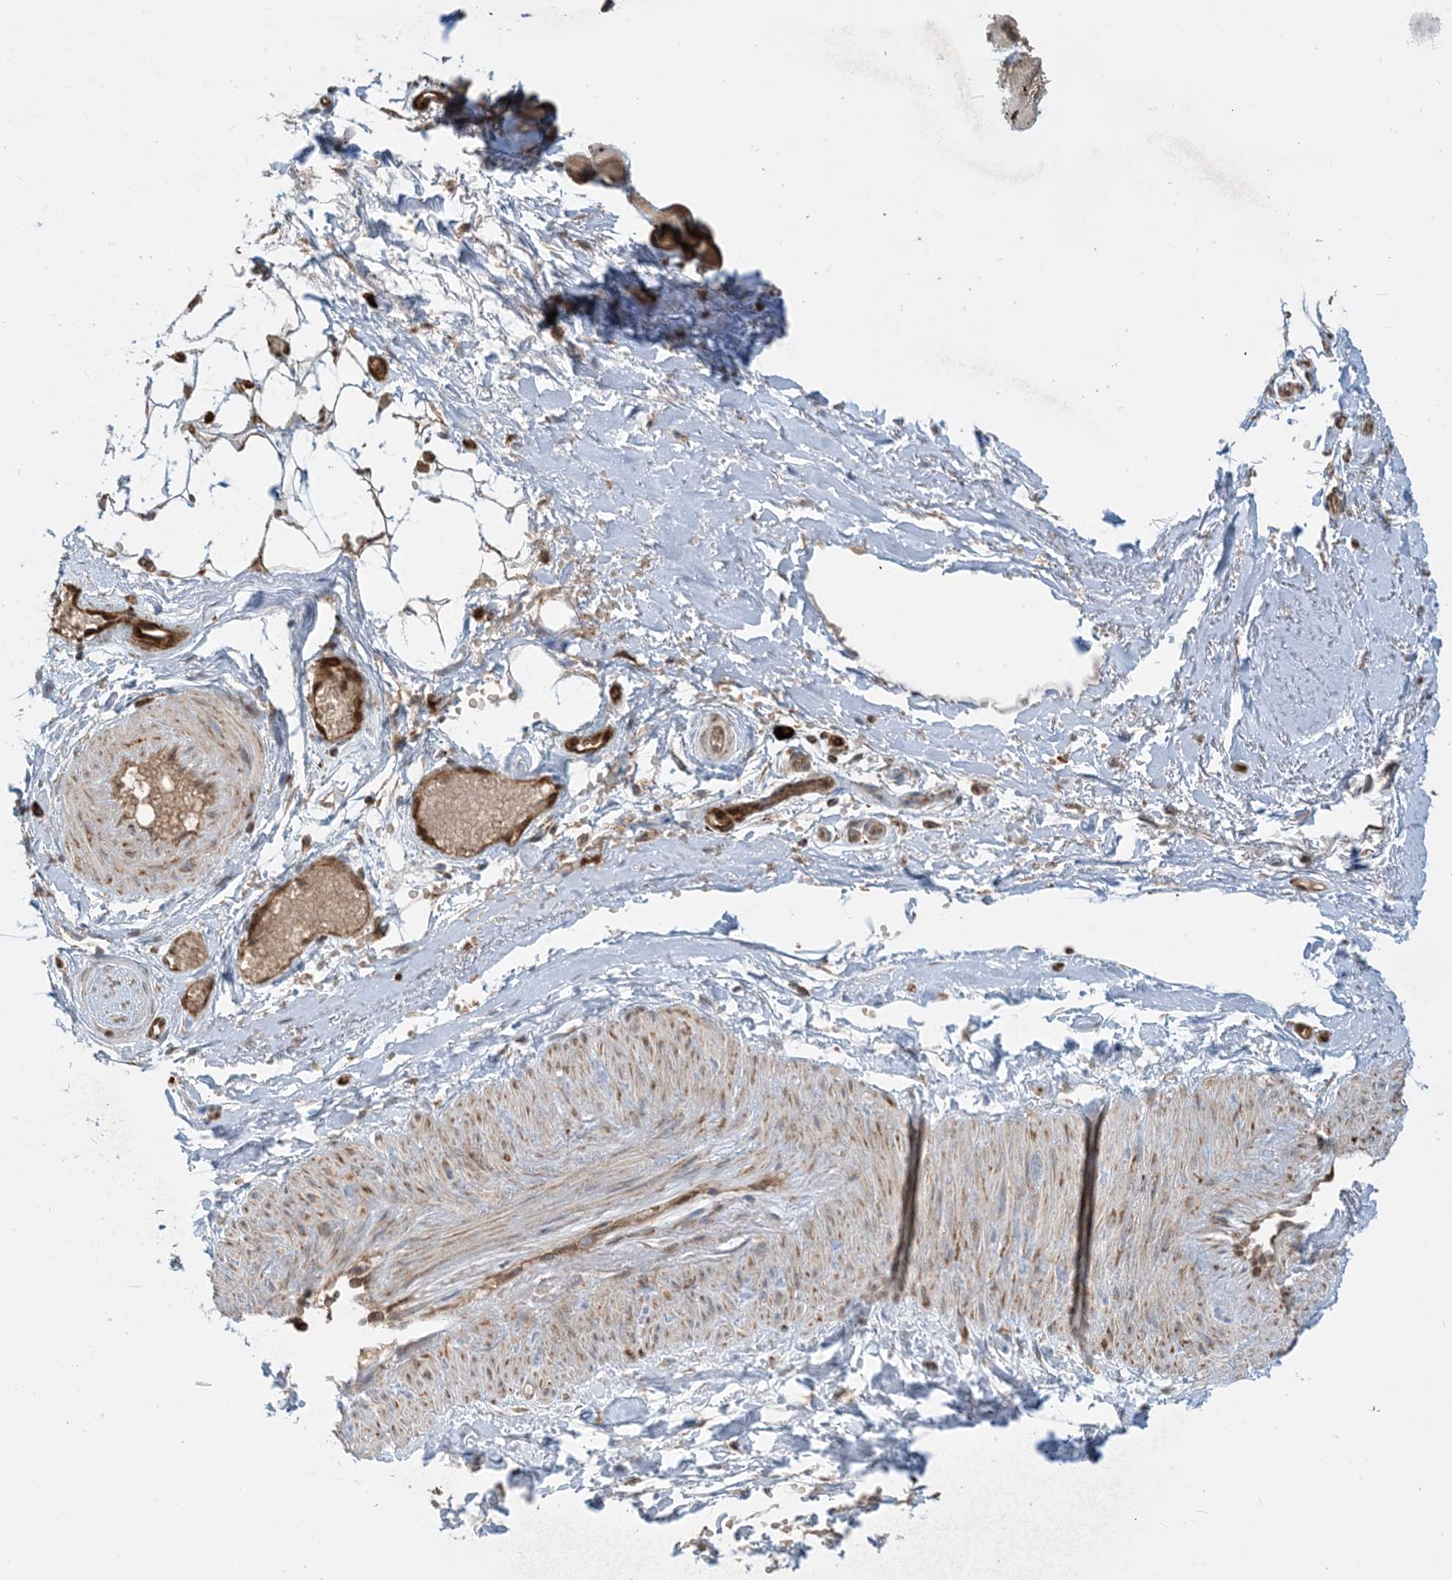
{"staining": {"intensity": "negative", "quantity": "none", "location": "none"}, "tissue": "adipose tissue", "cell_type": "Adipocytes", "image_type": "normal", "snomed": [{"axis": "morphology", "description": "Normal tissue, NOS"}, {"axis": "morphology", "description": "Basal cell carcinoma"}, {"axis": "topography", "description": "Skin"}], "caption": "Human adipose tissue stained for a protein using immunohistochemistry (IHC) demonstrates no expression in adipocytes.", "gene": "PPM1F", "patient": {"sex": "female", "age": 89}}